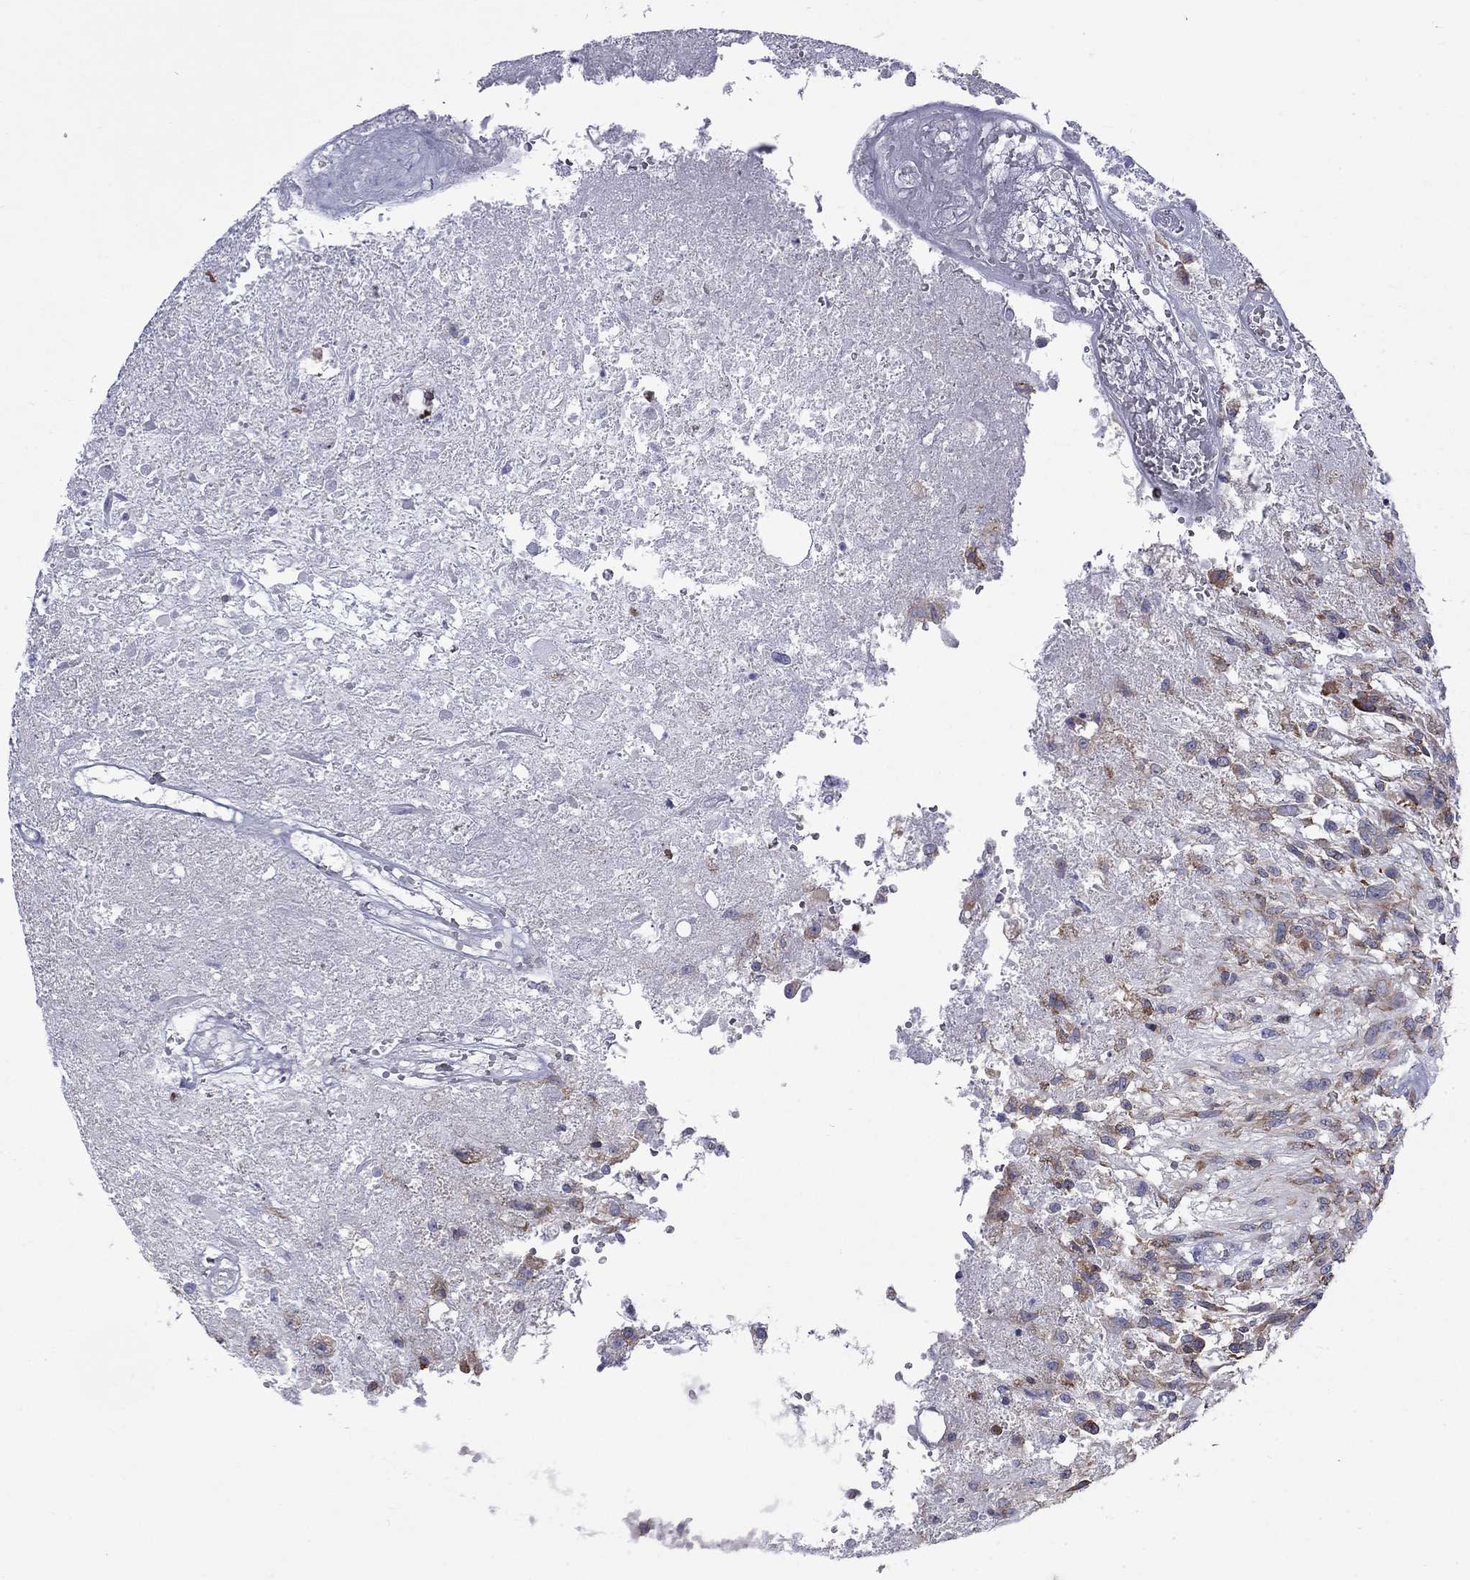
{"staining": {"intensity": "strong", "quantity": "25%-75%", "location": "cytoplasmic/membranous"}, "tissue": "glioma", "cell_type": "Tumor cells", "image_type": "cancer", "snomed": [{"axis": "morphology", "description": "Glioma, malignant, High grade"}, {"axis": "topography", "description": "Brain"}], "caption": "Immunohistochemical staining of malignant glioma (high-grade) shows high levels of strong cytoplasmic/membranous protein staining in approximately 25%-75% of tumor cells.", "gene": "PABPC4", "patient": {"sex": "male", "age": 56}}